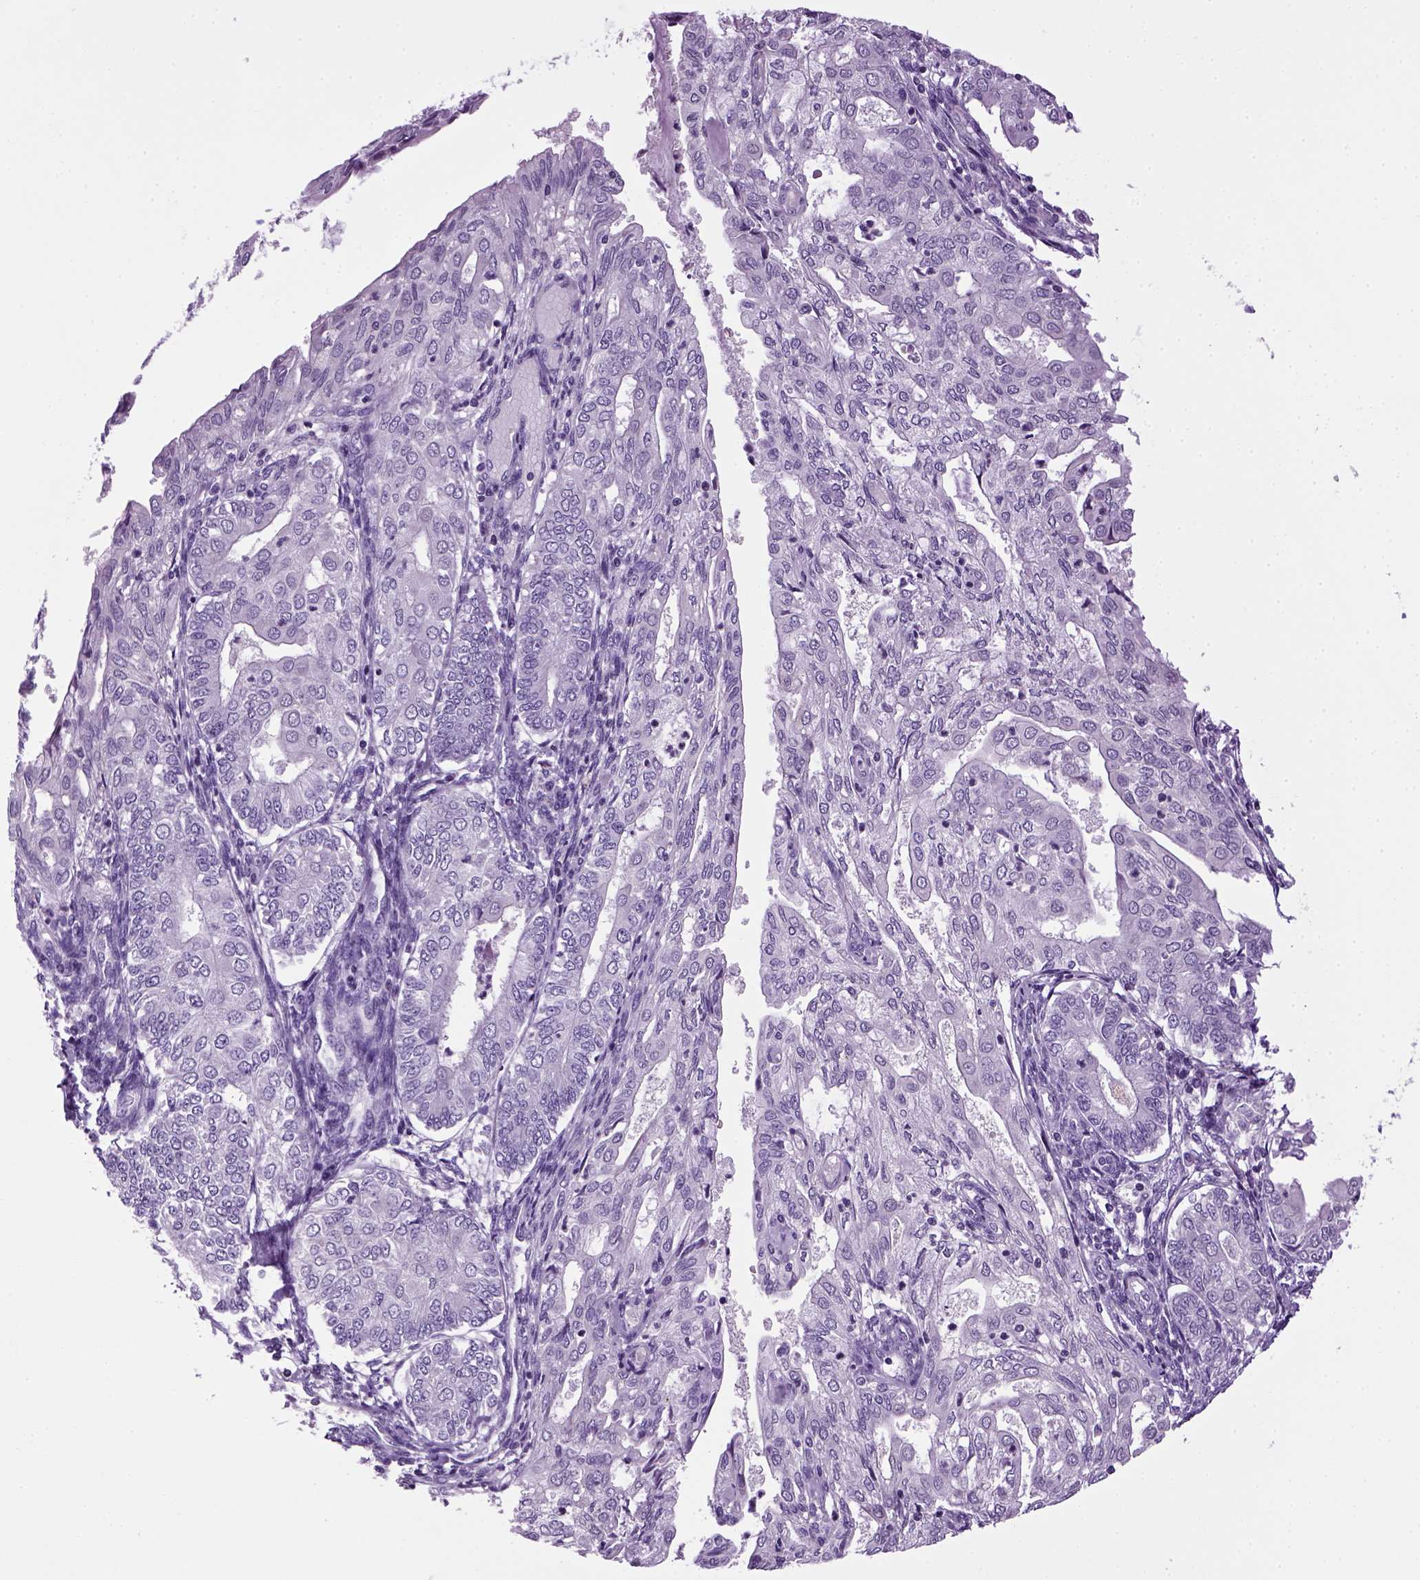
{"staining": {"intensity": "negative", "quantity": "none", "location": "none"}, "tissue": "endometrial cancer", "cell_type": "Tumor cells", "image_type": "cancer", "snomed": [{"axis": "morphology", "description": "Adenocarcinoma, NOS"}, {"axis": "topography", "description": "Endometrium"}], "caption": "Endometrial cancer (adenocarcinoma) stained for a protein using immunohistochemistry (IHC) shows no positivity tumor cells.", "gene": "HMCN2", "patient": {"sex": "female", "age": 68}}